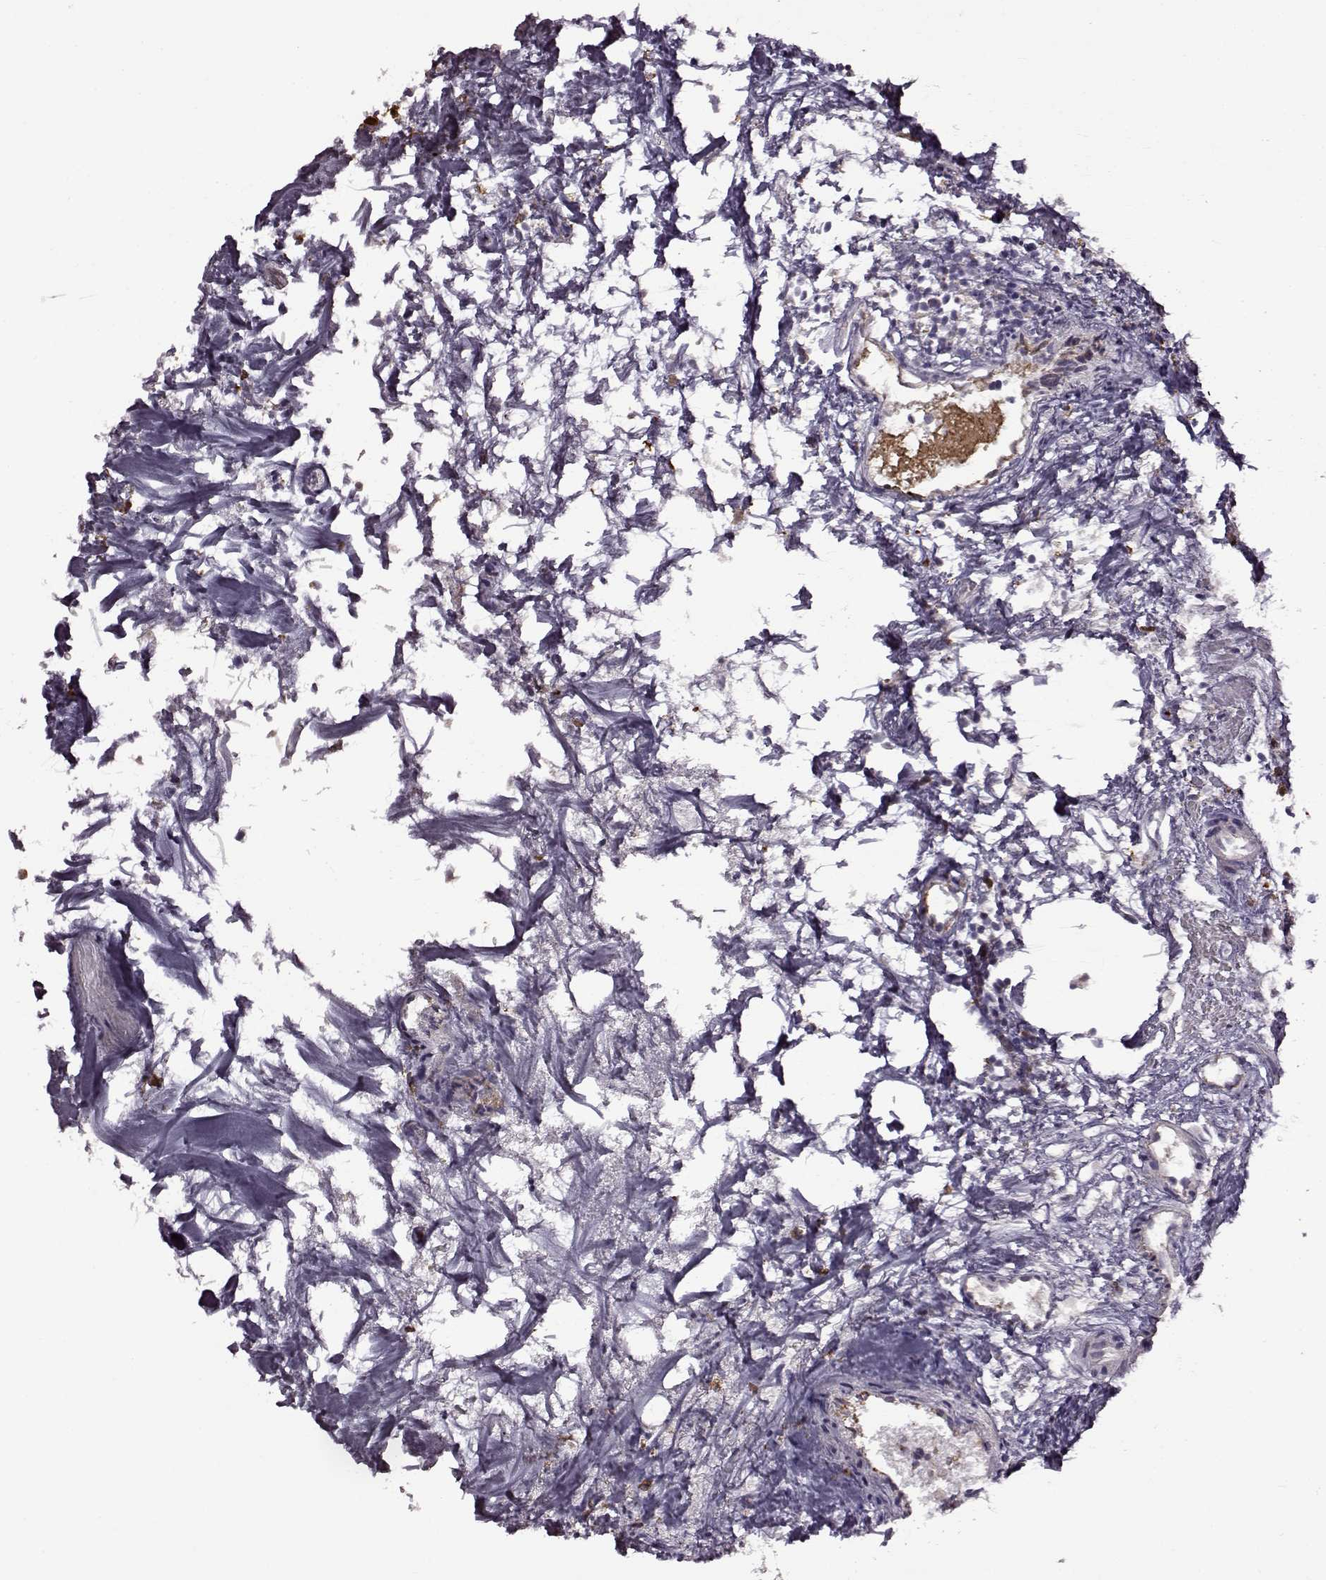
{"staining": {"intensity": "negative", "quantity": "none", "location": "none"}, "tissue": "urothelial cancer", "cell_type": "Tumor cells", "image_type": "cancer", "snomed": [{"axis": "morphology", "description": "Urothelial carcinoma, Low grade"}, {"axis": "topography", "description": "Urinary bladder"}], "caption": "The immunohistochemistry photomicrograph has no significant expression in tumor cells of low-grade urothelial carcinoma tissue. Nuclei are stained in blue.", "gene": "MTSS1", "patient": {"sex": "male", "age": 70}}